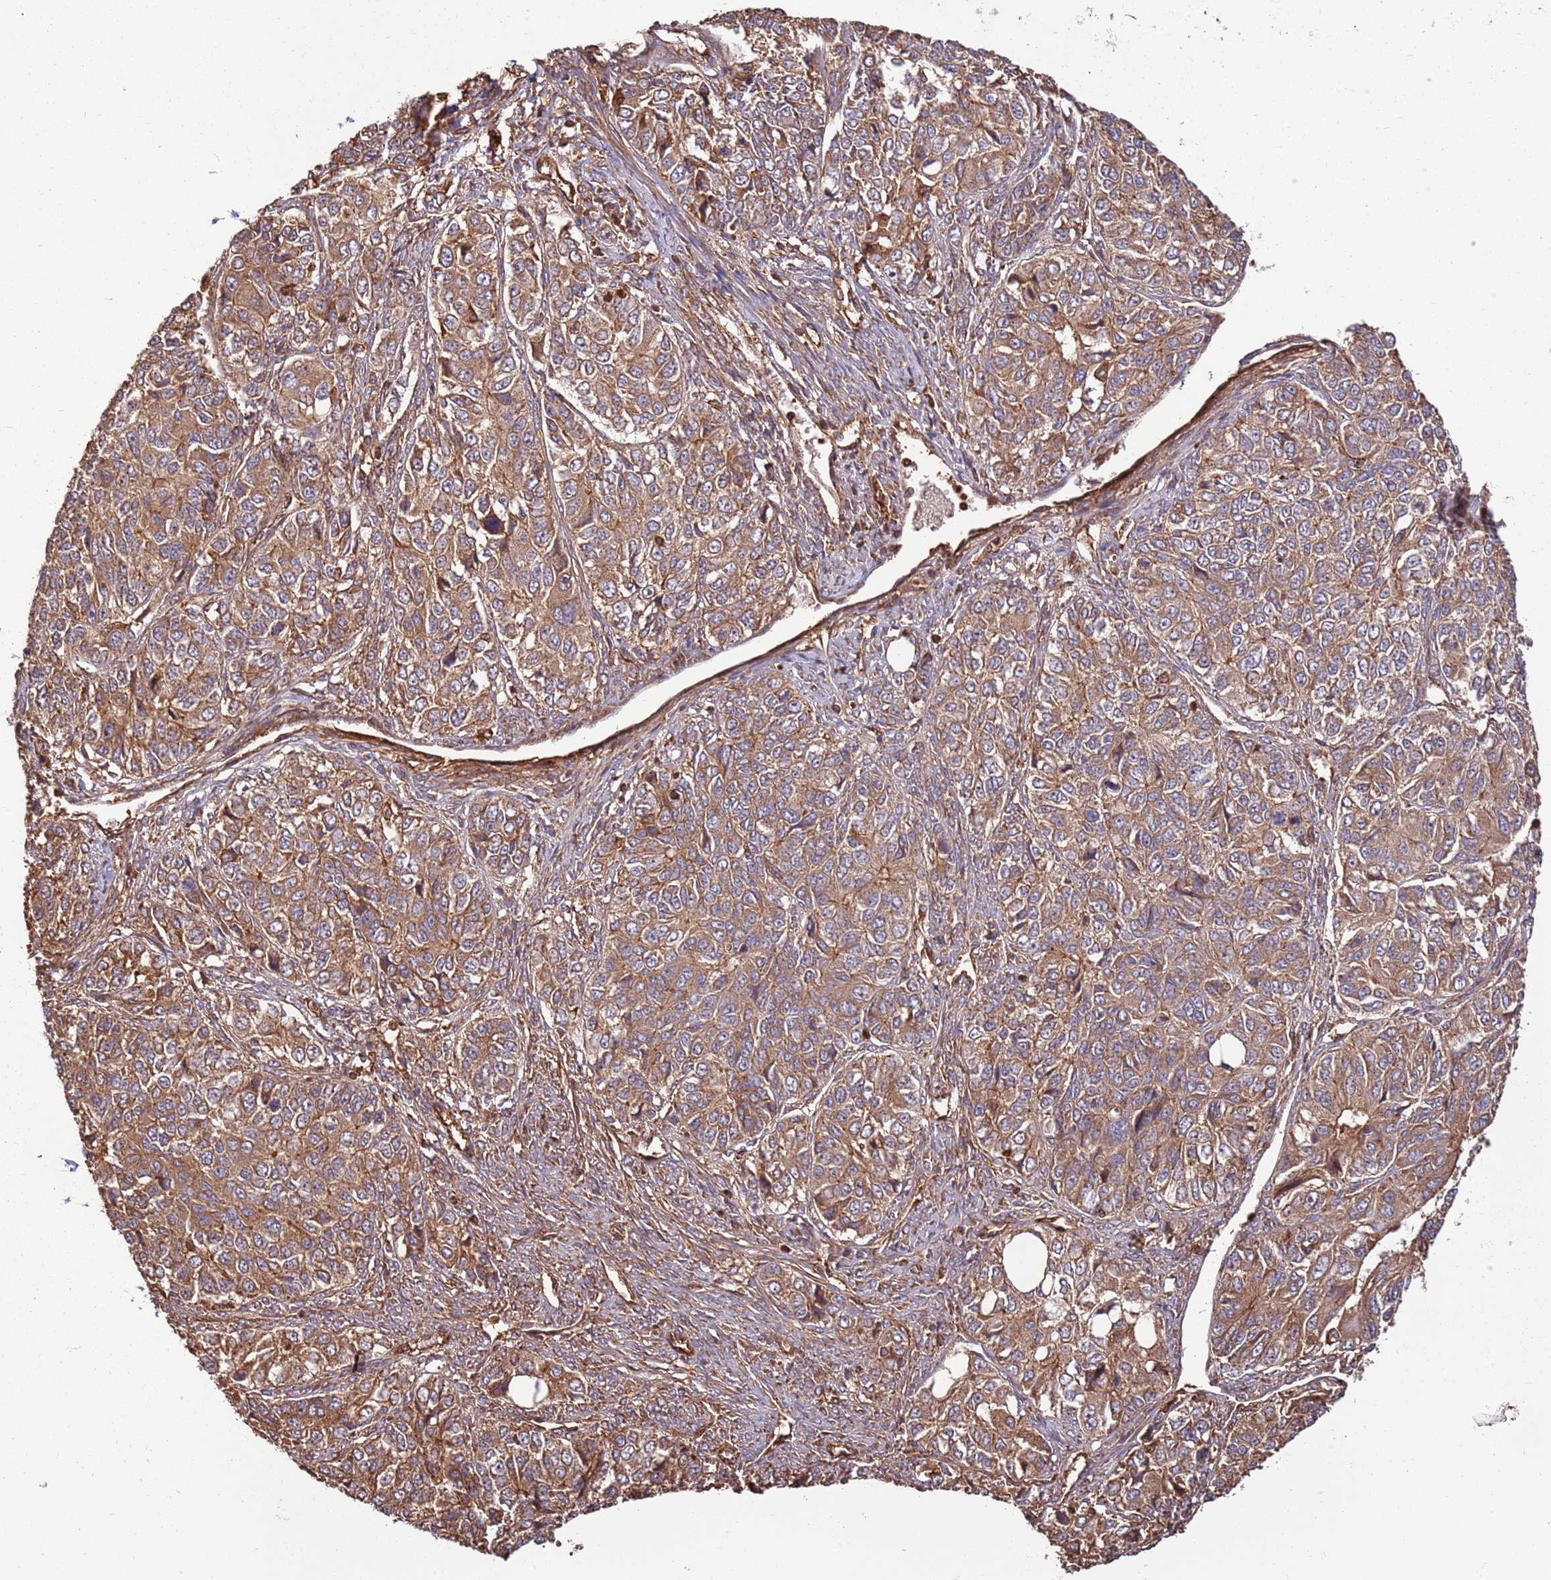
{"staining": {"intensity": "moderate", "quantity": ">75%", "location": "cytoplasmic/membranous"}, "tissue": "ovarian cancer", "cell_type": "Tumor cells", "image_type": "cancer", "snomed": [{"axis": "morphology", "description": "Carcinoma, endometroid"}, {"axis": "topography", "description": "Ovary"}], "caption": "IHC of human endometroid carcinoma (ovarian) reveals medium levels of moderate cytoplasmic/membranous expression in approximately >75% of tumor cells. The staining was performed using DAB (3,3'-diaminobenzidine), with brown indicating positive protein expression. Nuclei are stained blue with hematoxylin.", "gene": "ACVR2A", "patient": {"sex": "female", "age": 51}}